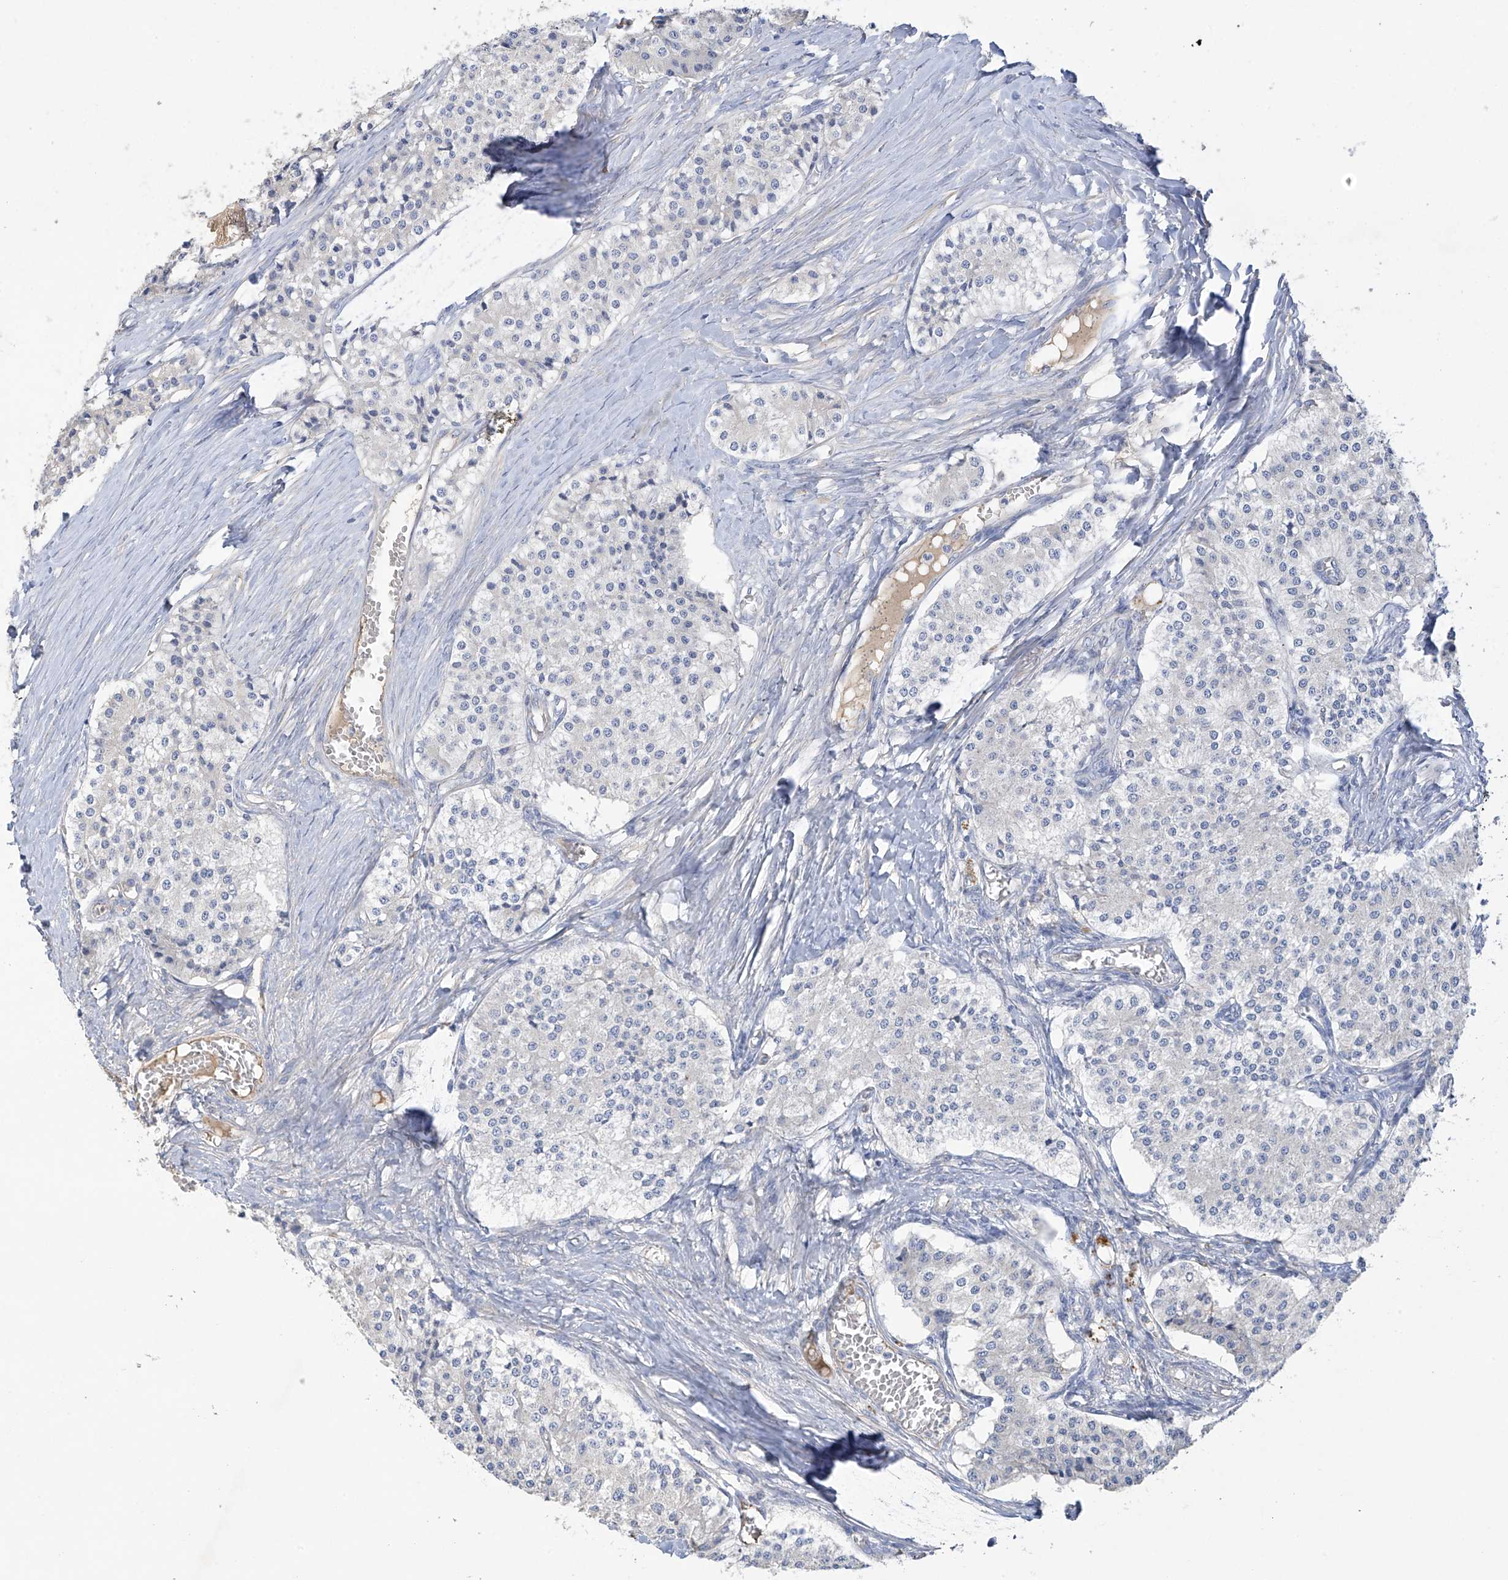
{"staining": {"intensity": "negative", "quantity": "none", "location": "none"}, "tissue": "carcinoid", "cell_type": "Tumor cells", "image_type": "cancer", "snomed": [{"axis": "morphology", "description": "Carcinoid, malignant, NOS"}, {"axis": "topography", "description": "Colon"}], "caption": "Carcinoid (malignant) was stained to show a protein in brown. There is no significant positivity in tumor cells.", "gene": "PRSS12", "patient": {"sex": "female", "age": 52}}